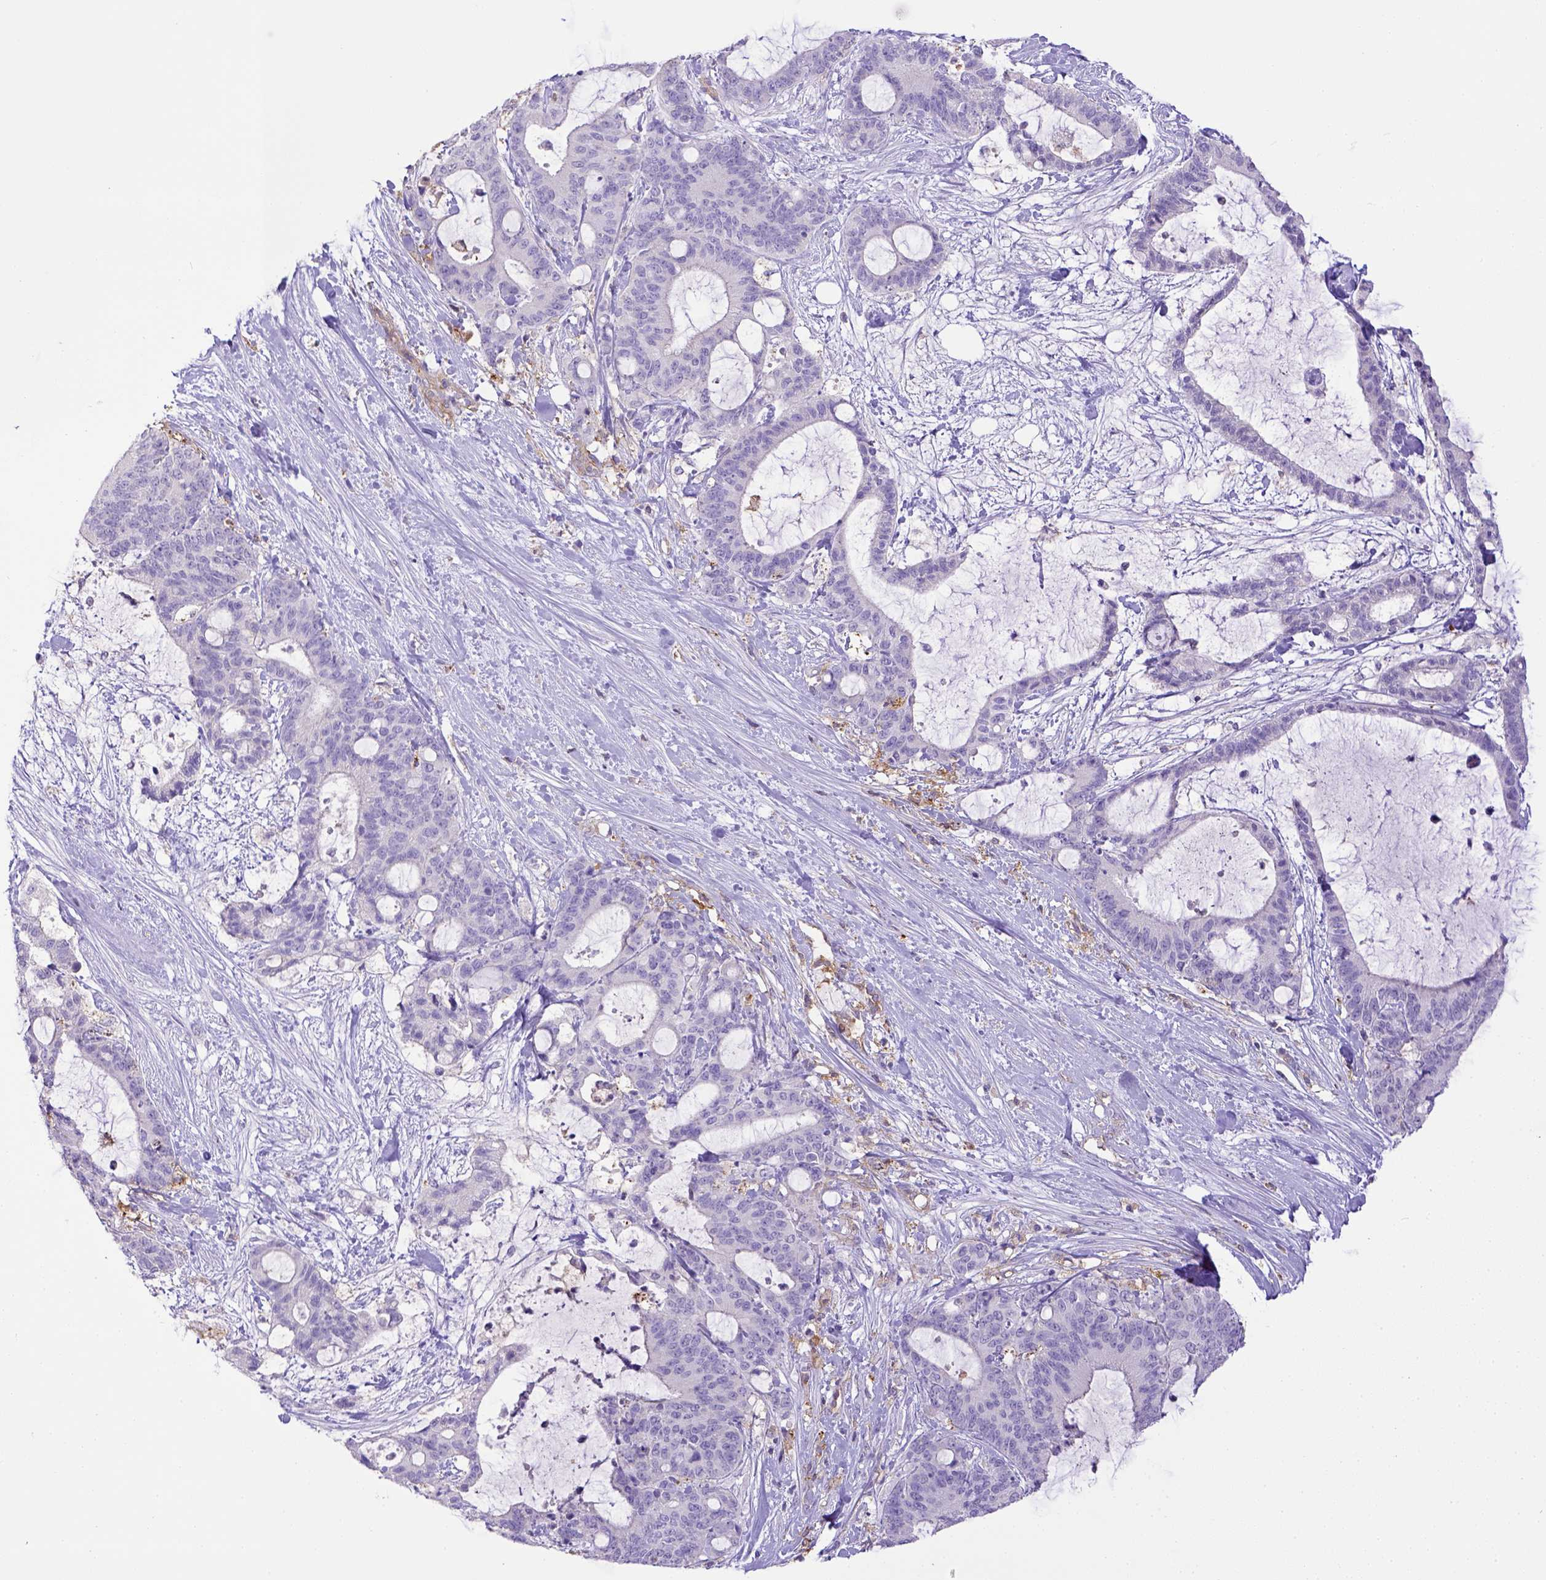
{"staining": {"intensity": "negative", "quantity": "none", "location": "none"}, "tissue": "liver cancer", "cell_type": "Tumor cells", "image_type": "cancer", "snomed": [{"axis": "morphology", "description": "Cholangiocarcinoma"}, {"axis": "topography", "description": "Liver"}], "caption": "IHC photomicrograph of neoplastic tissue: liver cancer (cholangiocarcinoma) stained with DAB (3,3'-diaminobenzidine) shows no significant protein staining in tumor cells. (DAB immunohistochemistry with hematoxylin counter stain).", "gene": "CD40", "patient": {"sex": "female", "age": 73}}